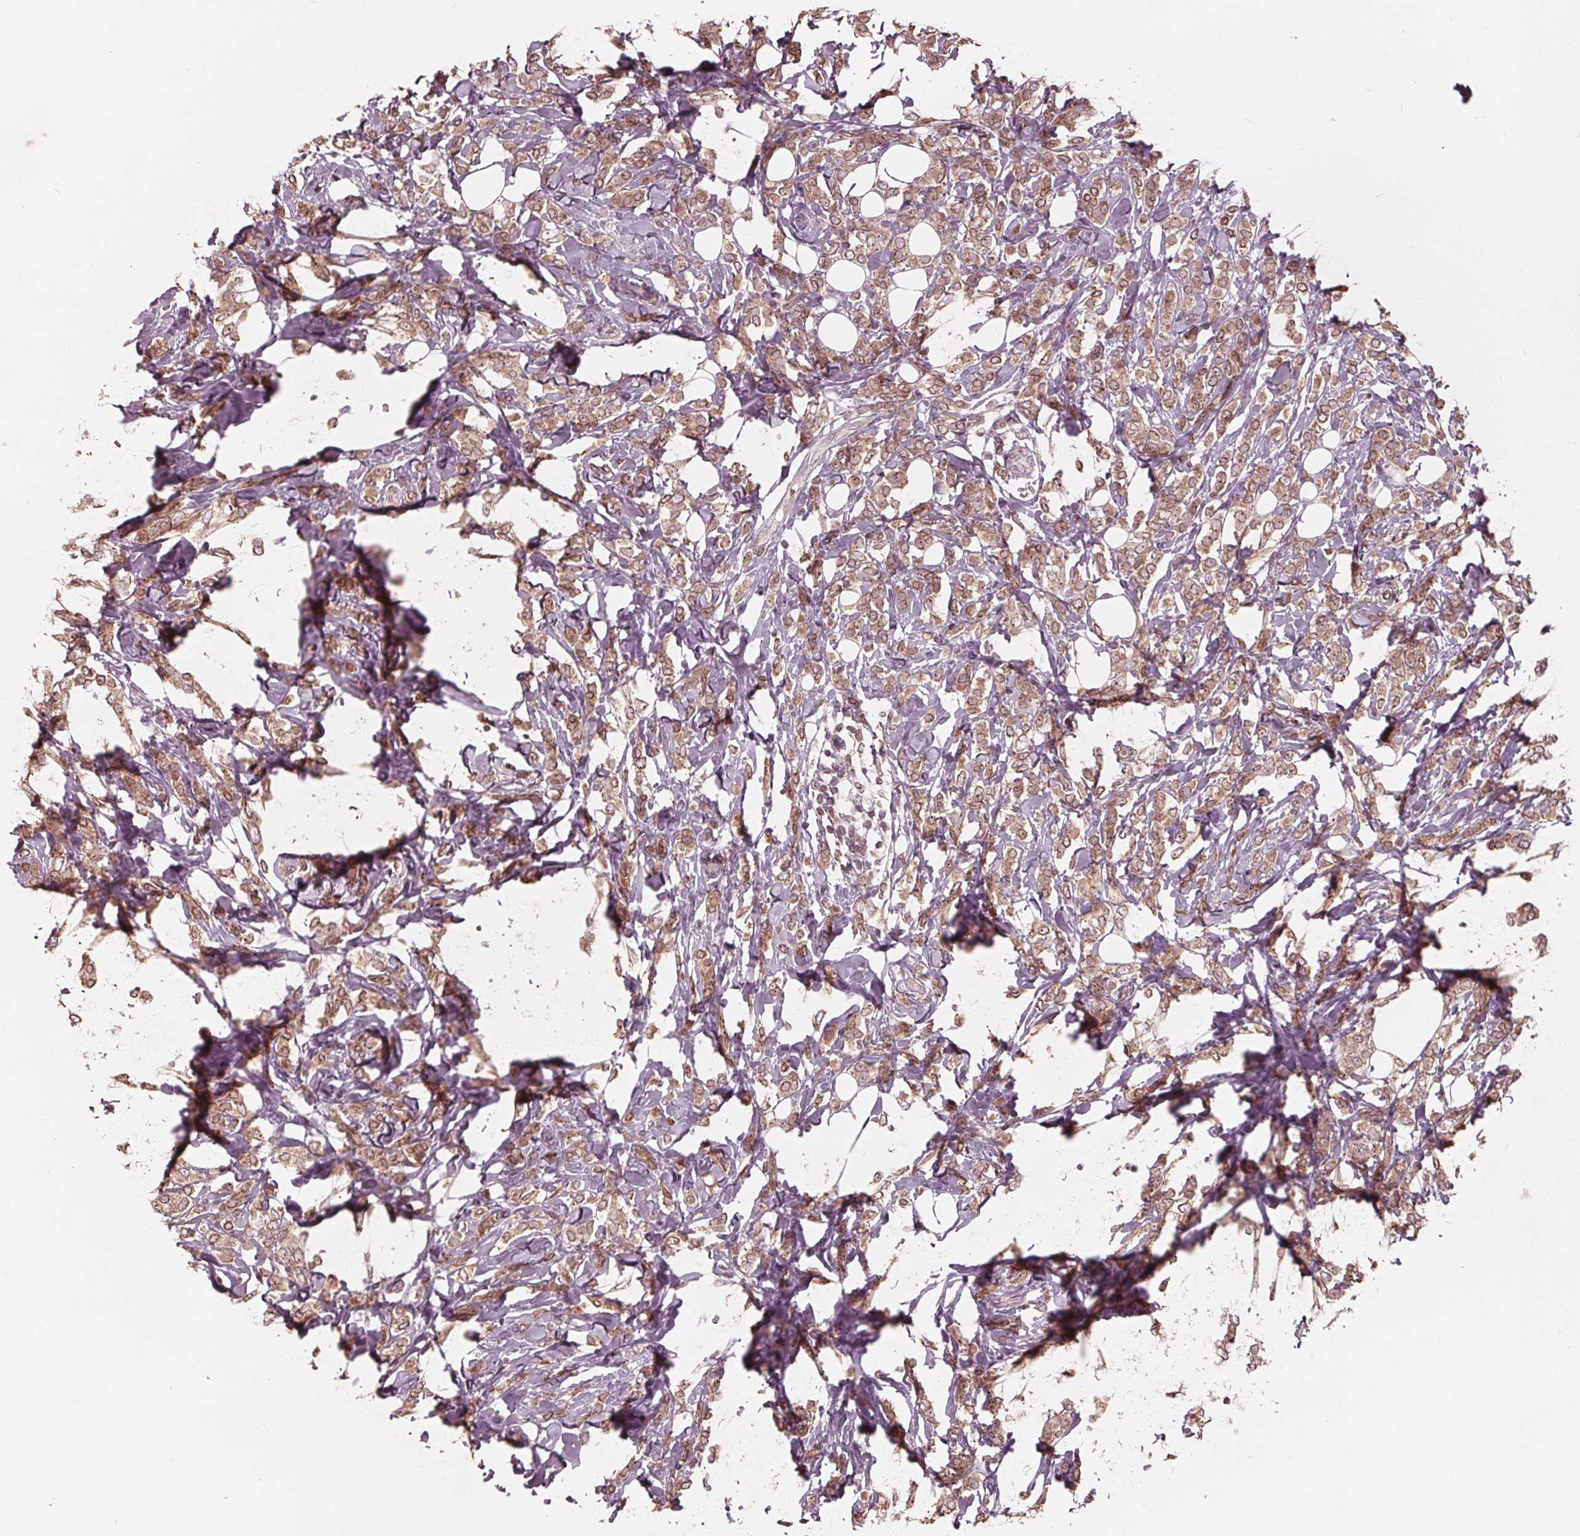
{"staining": {"intensity": "moderate", "quantity": ">75%", "location": "cytoplasmic/membranous,nuclear"}, "tissue": "breast cancer", "cell_type": "Tumor cells", "image_type": "cancer", "snomed": [{"axis": "morphology", "description": "Lobular carcinoma"}, {"axis": "topography", "description": "Breast"}], "caption": "Immunohistochemistry (IHC) micrograph of human breast cancer (lobular carcinoma) stained for a protein (brown), which reveals medium levels of moderate cytoplasmic/membranous and nuclear expression in approximately >75% of tumor cells.", "gene": "NUP210", "patient": {"sex": "female", "age": 49}}